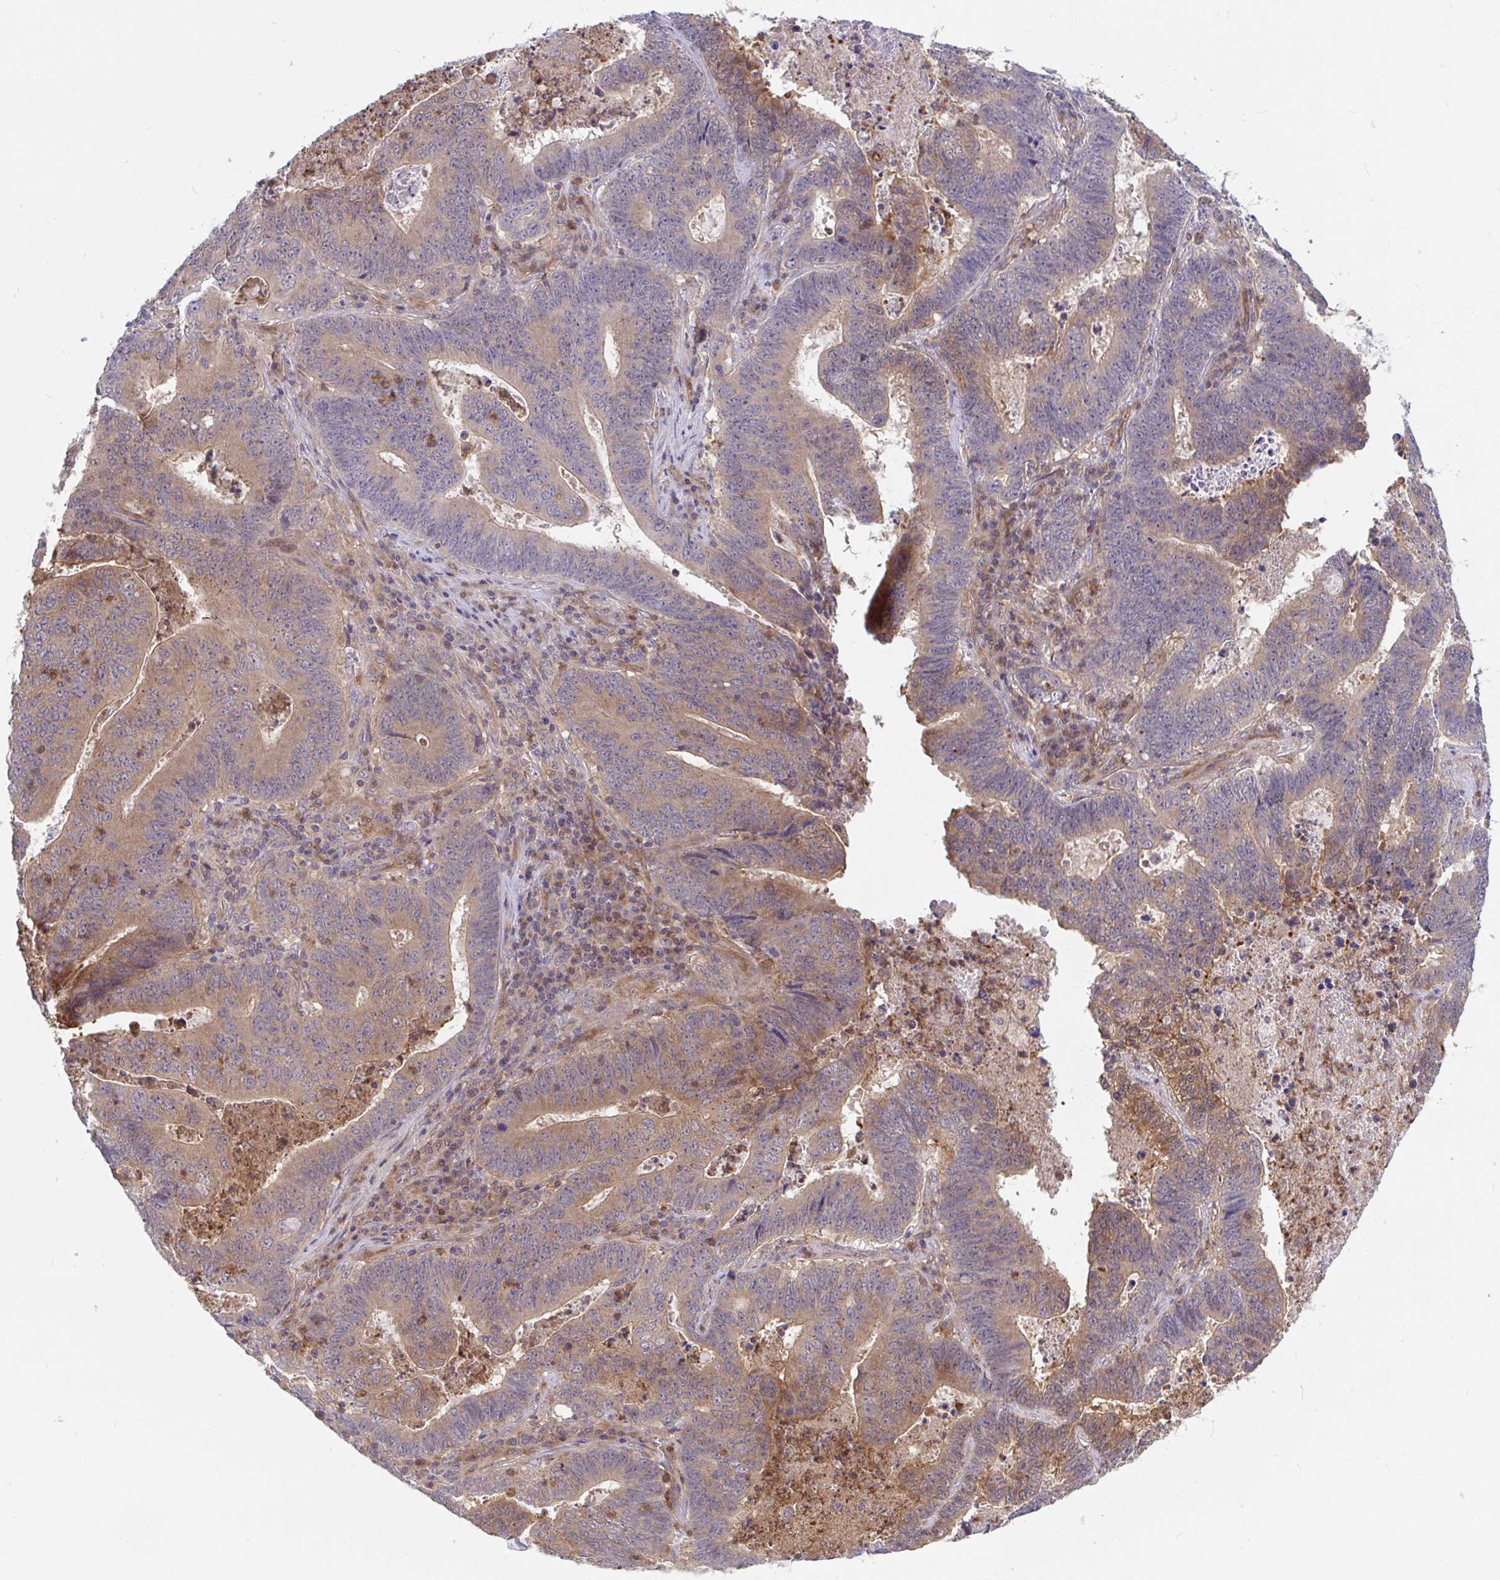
{"staining": {"intensity": "moderate", "quantity": "25%-75%", "location": "cytoplasmic/membranous"}, "tissue": "lung cancer", "cell_type": "Tumor cells", "image_type": "cancer", "snomed": [{"axis": "morphology", "description": "Aneuploidy"}, {"axis": "morphology", "description": "Adenocarcinoma, NOS"}, {"axis": "morphology", "description": "Adenocarcinoma primary or metastatic"}, {"axis": "topography", "description": "Lung"}], "caption": "Immunohistochemistry (IHC) staining of adenocarcinoma primary or metastatic (lung), which exhibits medium levels of moderate cytoplasmic/membranous expression in about 25%-75% of tumor cells indicating moderate cytoplasmic/membranous protein expression. The staining was performed using DAB (brown) for protein detection and nuclei were counterstained in hematoxylin (blue).", "gene": "LMNTD2", "patient": {"sex": "female", "age": 75}}